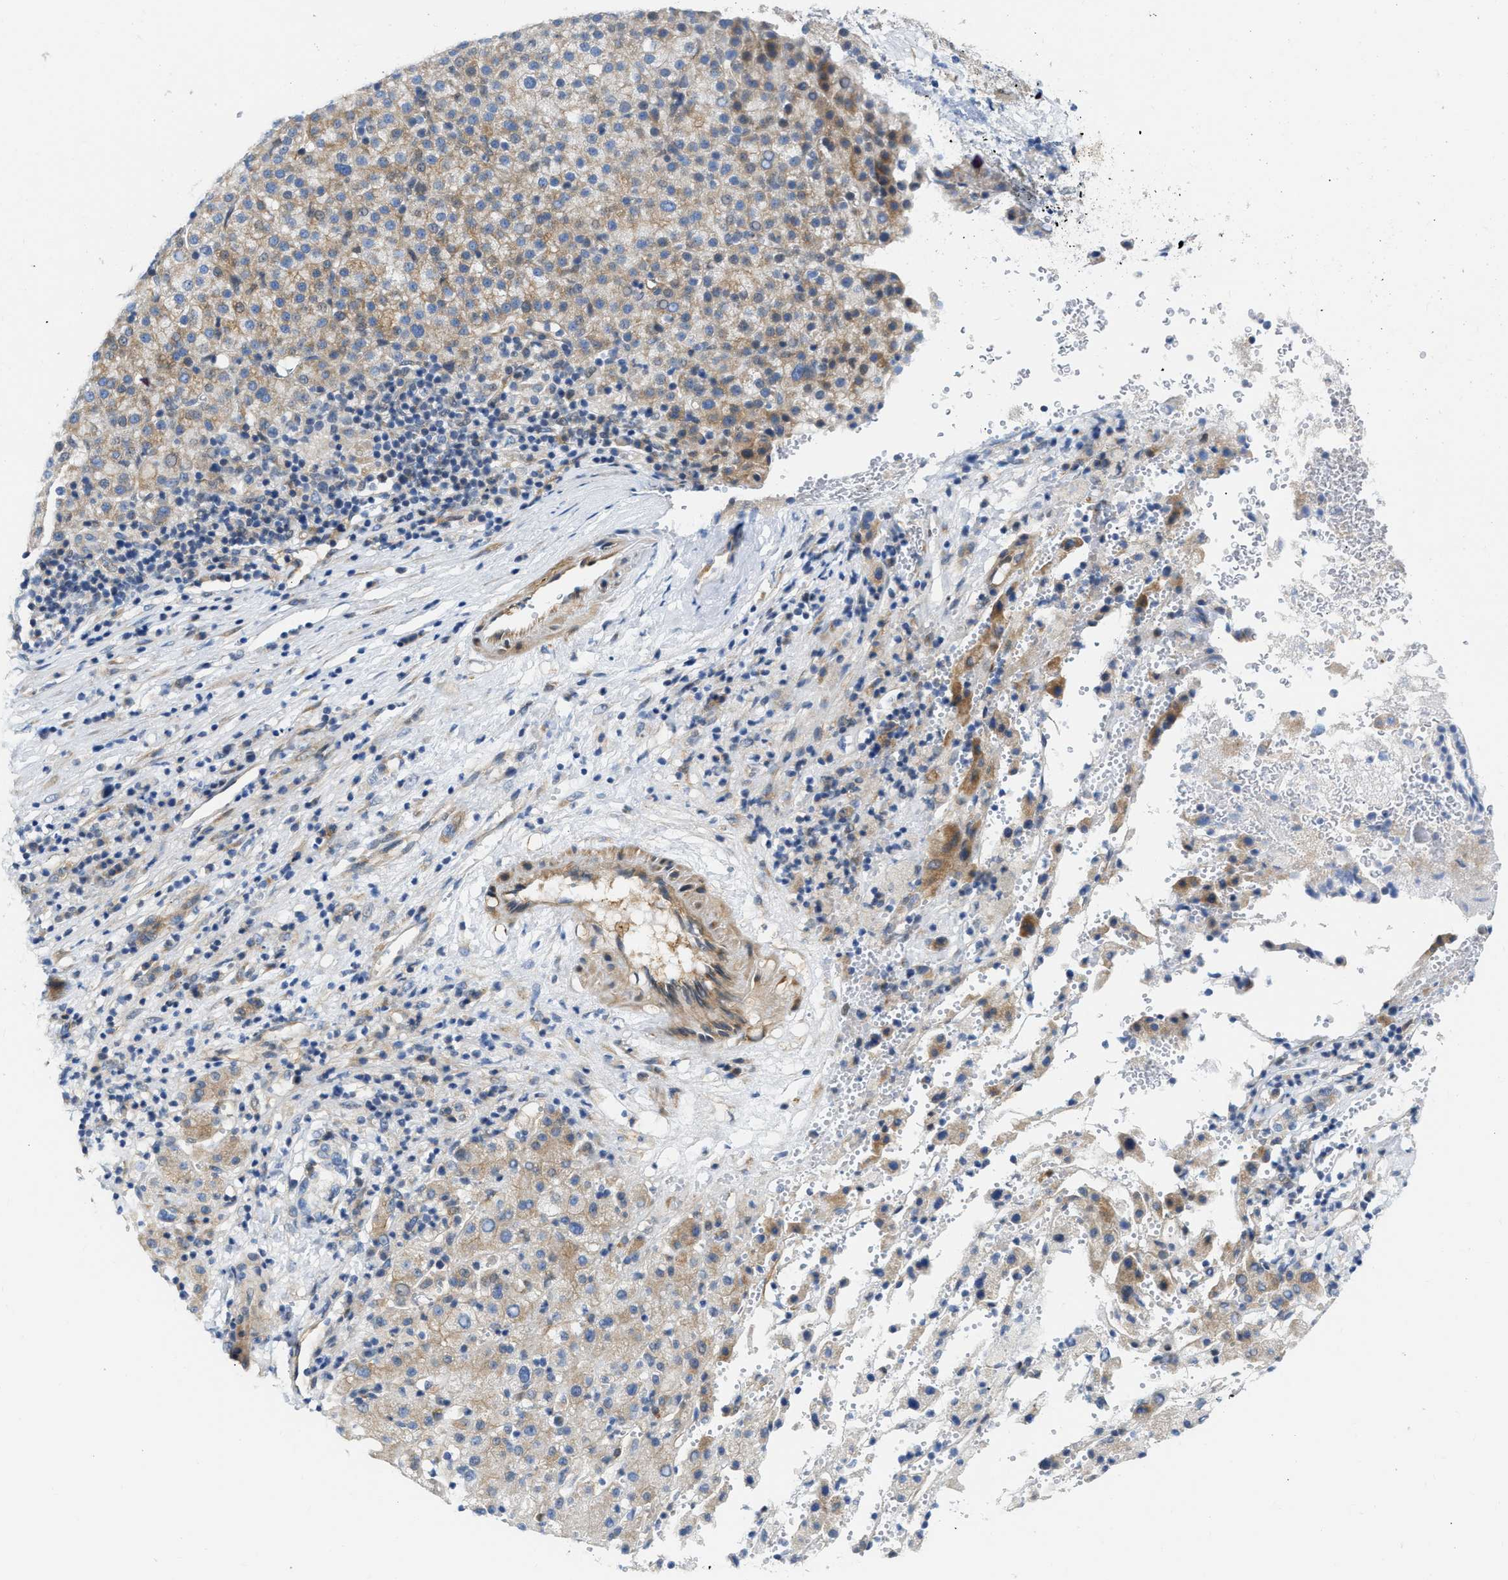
{"staining": {"intensity": "weak", "quantity": ">75%", "location": "cytoplasmic/membranous"}, "tissue": "liver cancer", "cell_type": "Tumor cells", "image_type": "cancer", "snomed": [{"axis": "morphology", "description": "Carcinoma, Hepatocellular, NOS"}, {"axis": "topography", "description": "Liver"}], "caption": "This photomicrograph demonstrates liver cancer (hepatocellular carcinoma) stained with immunohistochemistry (IHC) to label a protein in brown. The cytoplasmic/membranous of tumor cells show weak positivity for the protein. Nuclei are counter-stained blue.", "gene": "FHL1", "patient": {"sex": "female", "age": 58}}